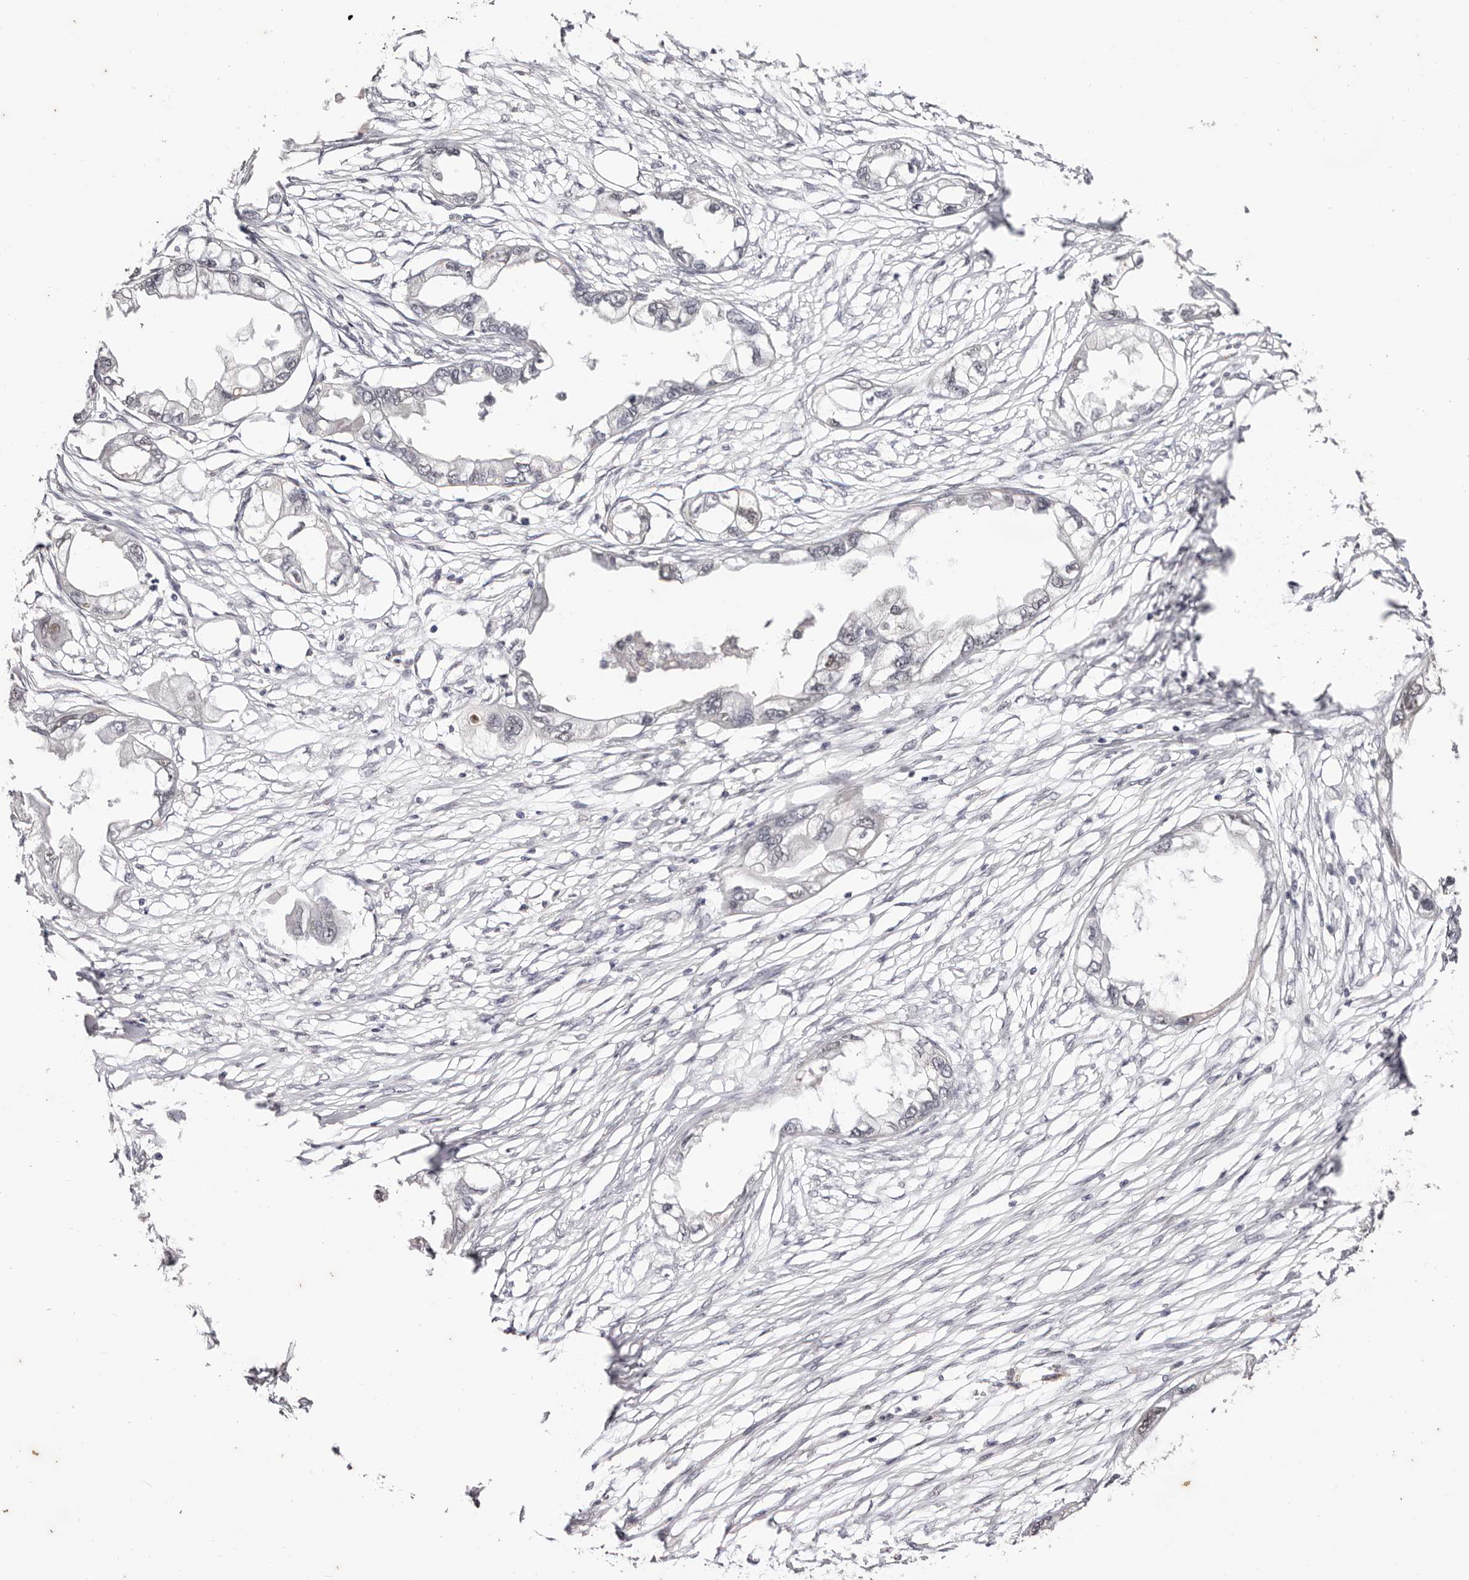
{"staining": {"intensity": "negative", "quantity": "none", "location": "none"}, "tissue": "endometrial cancer", "cell_type": "Tumor cells", "image_type": "cancer", "snomed": [{"axis": "morphology", "description": "Adenocarcinoma, NOS"}, {"axis": "morphology", "description": "Adenocarcinoma, metastatic, NOS"}, {"axis": "topography", "description": "Adipose tissue"}, {"axis": "topography", "description": "Endometrium"}], "caption": "This is an immunohistochemistry micrograph of human endometrial adenocarcinoma. There is no expression in tumor cells.", "gene": "TYW3", "patient": {"sex": "female", "age": 67}}